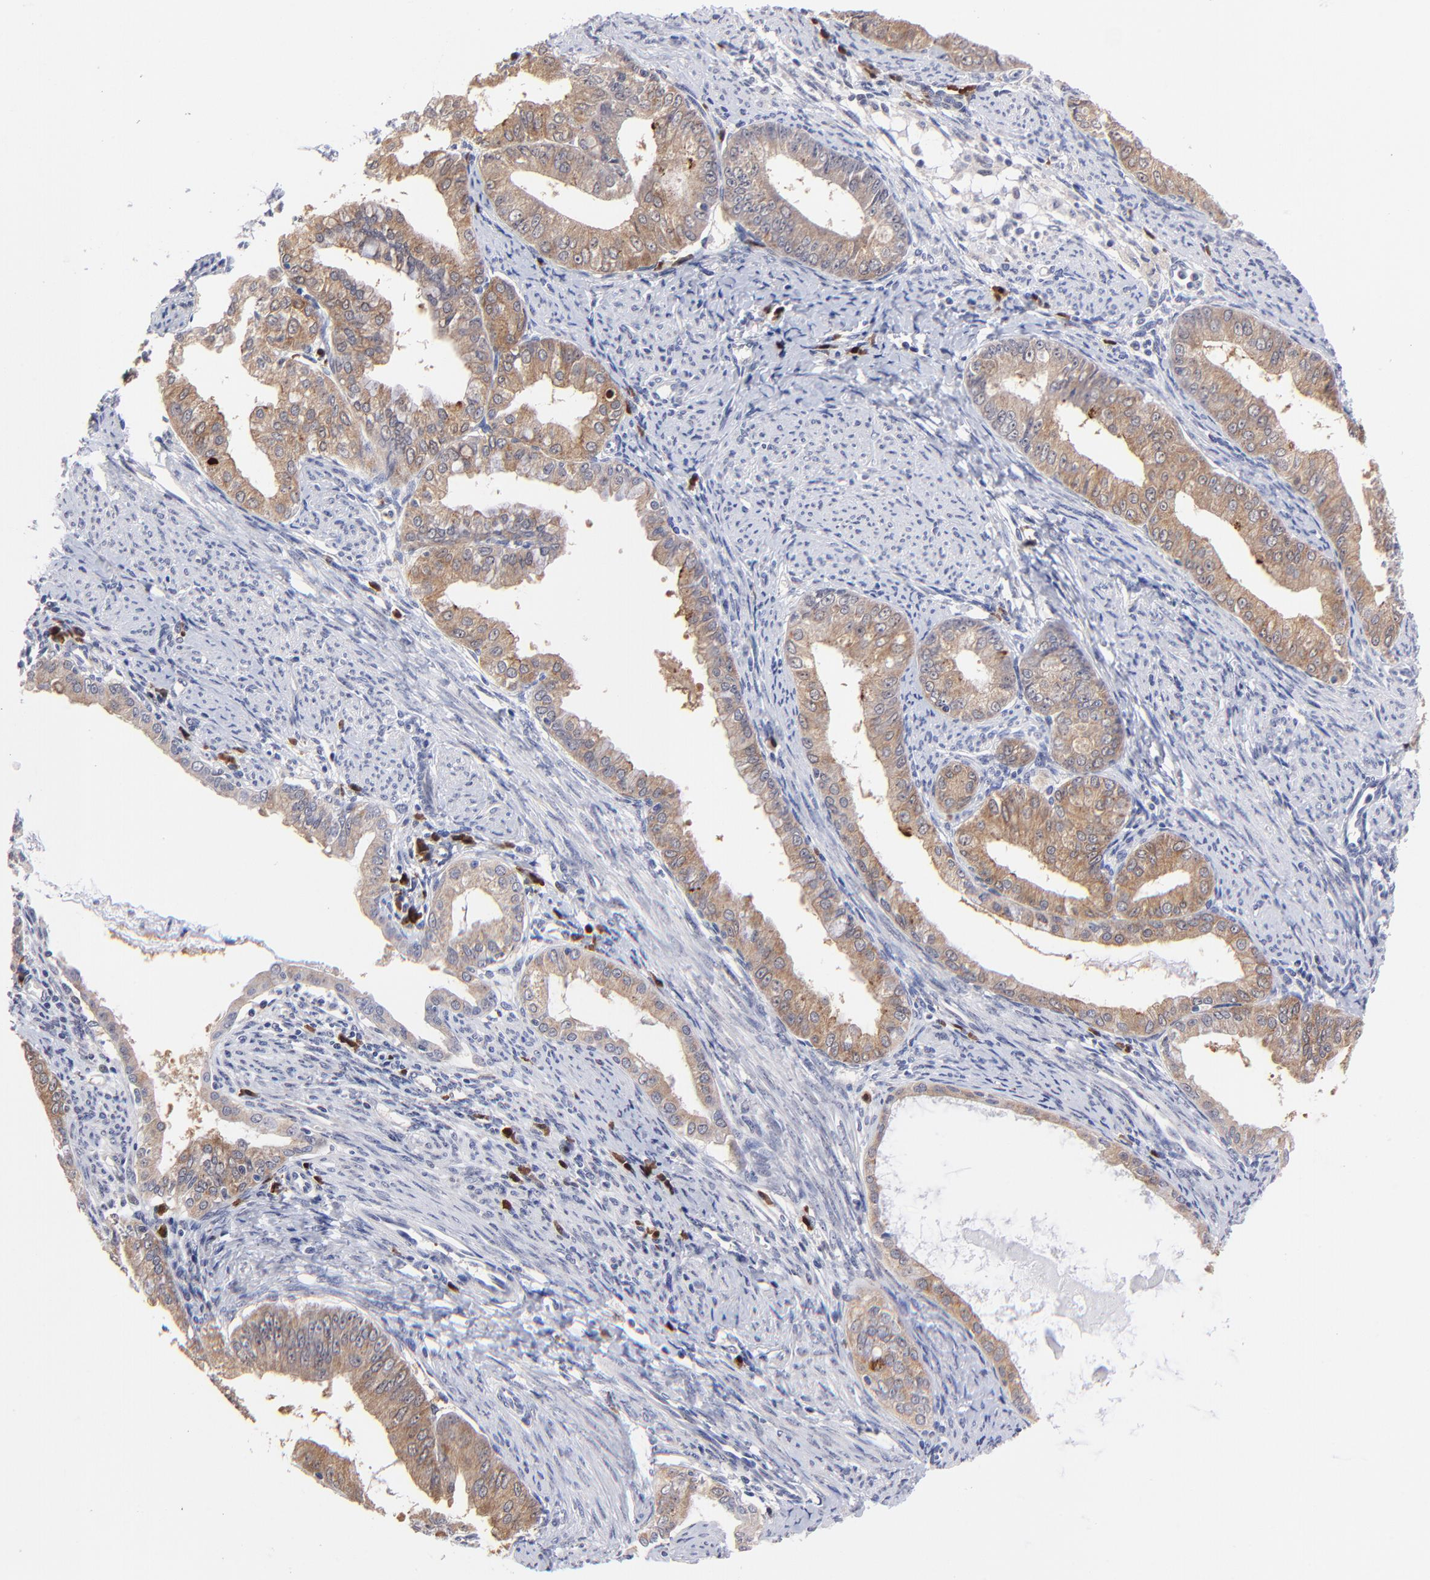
{"staining": {"intensity": "moderate", "quantity": ">75%", "location": "cytoplasmic/membranous"}, "tissue": "endometrial cancer", "cell_type": "Tumor cells", "image_type": "cancer", "snomed": [{"axis": "morphology", "description": "Adenocarcinoma, NOS"}, {"axis": "topography", "description": "Endometrium"}], "caption": "There is medium levels of moderate cytoplasmic/membranous staining in tumor cells of endometrial cancer, as demonstrated by immunohistochemical staining (brown color).", "gene": "ZNF155", "patient": {"sex": "female", "age": 76}}